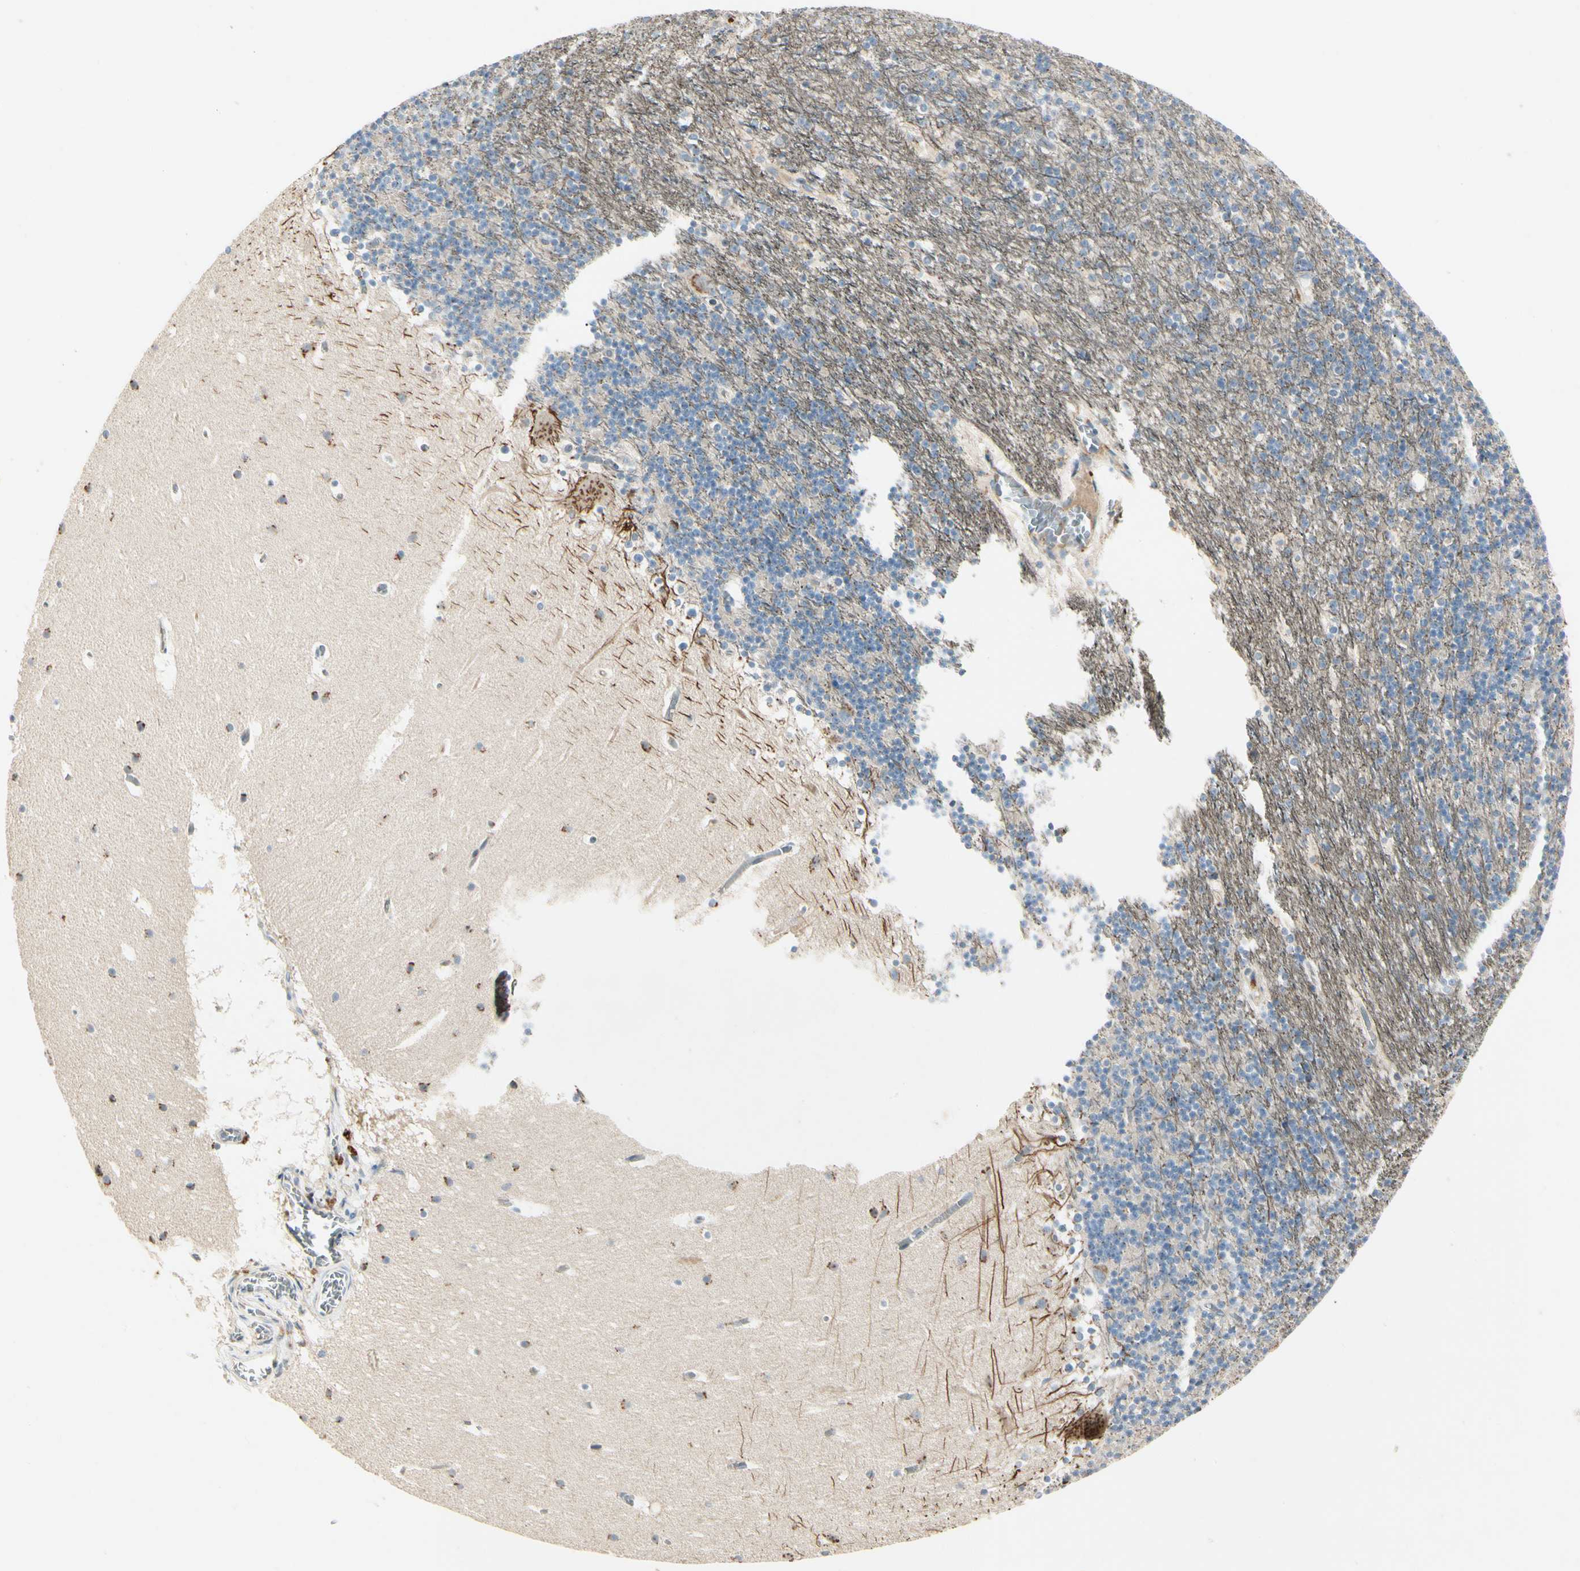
{"staining": {"intensity": "moderate", "quantity": "<25%", "location": "cytoplasmic/membranous"}, "tissue": "cerebellum", "cell_type": "Cells in granular layer", "image_type": "normal", "snomed": [{"axis": "morphology", "description": "Normal tissue, NOS"}, {"axis": "topography", "description": "Cerebellum"}], "caption": "Immunohistochemistry (IHC) micrograph of benign cerebellum: cerebellum stained using immunohistochemistry (IHC) displays low levels of moderate protein expression localized specifically in the cytoplasmic/membranous of cells in granular layer, appearing as a cytoplasmic/membranous brown color.", "gene": "ABCA3", "patient": {"sex": "male", "age": 45}}